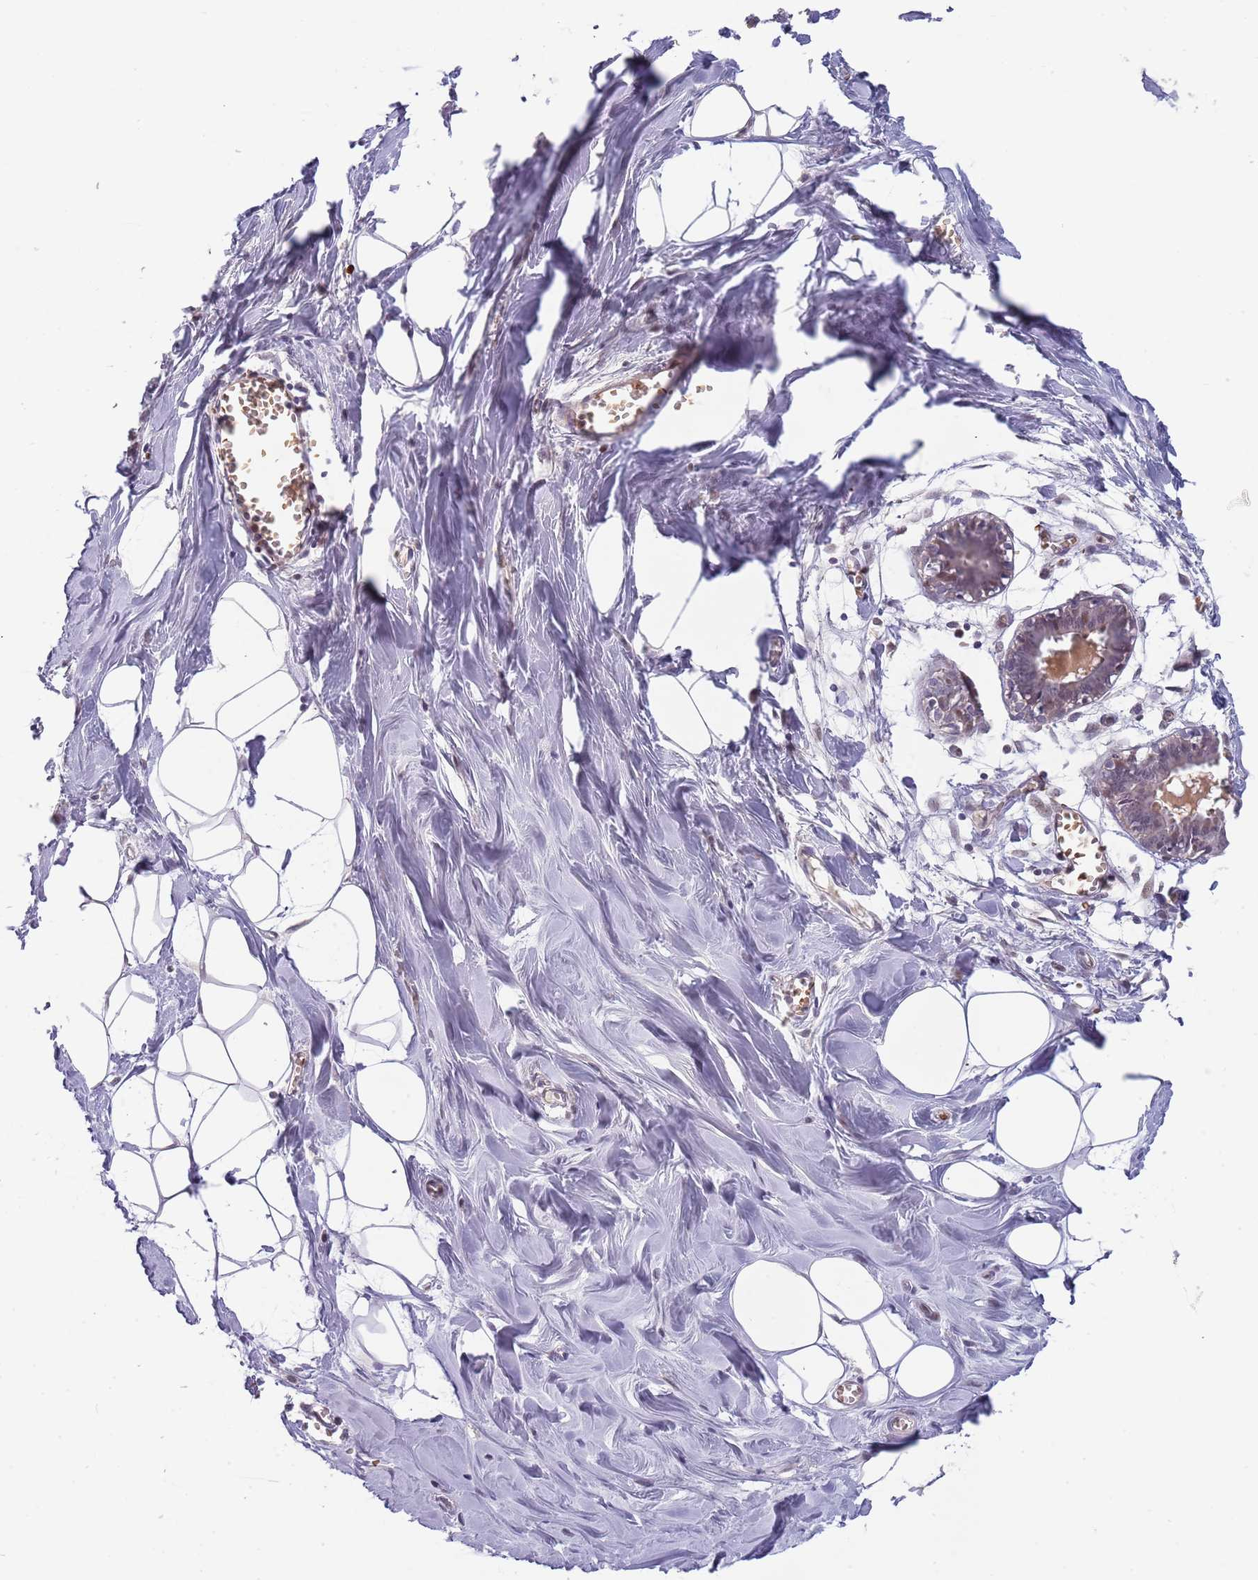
{"staining": {"intensity": "negative", "quantity": "none", "location": "none"}, "tissue": "breast", "cell_type": "Adipocytes", "image_type": "normal", "snomed": [{"axis": "morphology", "description": "Normal tissue, NOS"}, {"axis": "topography", "description": "Breast"}], "caption": "High power microscopy photomicrograph of an immunohistochemistry histopathology image of normal breast, revealing no significant staining in adipocytes.", "gene": "LYPD6B", "patient": {"sex": "female", "age": 27}}